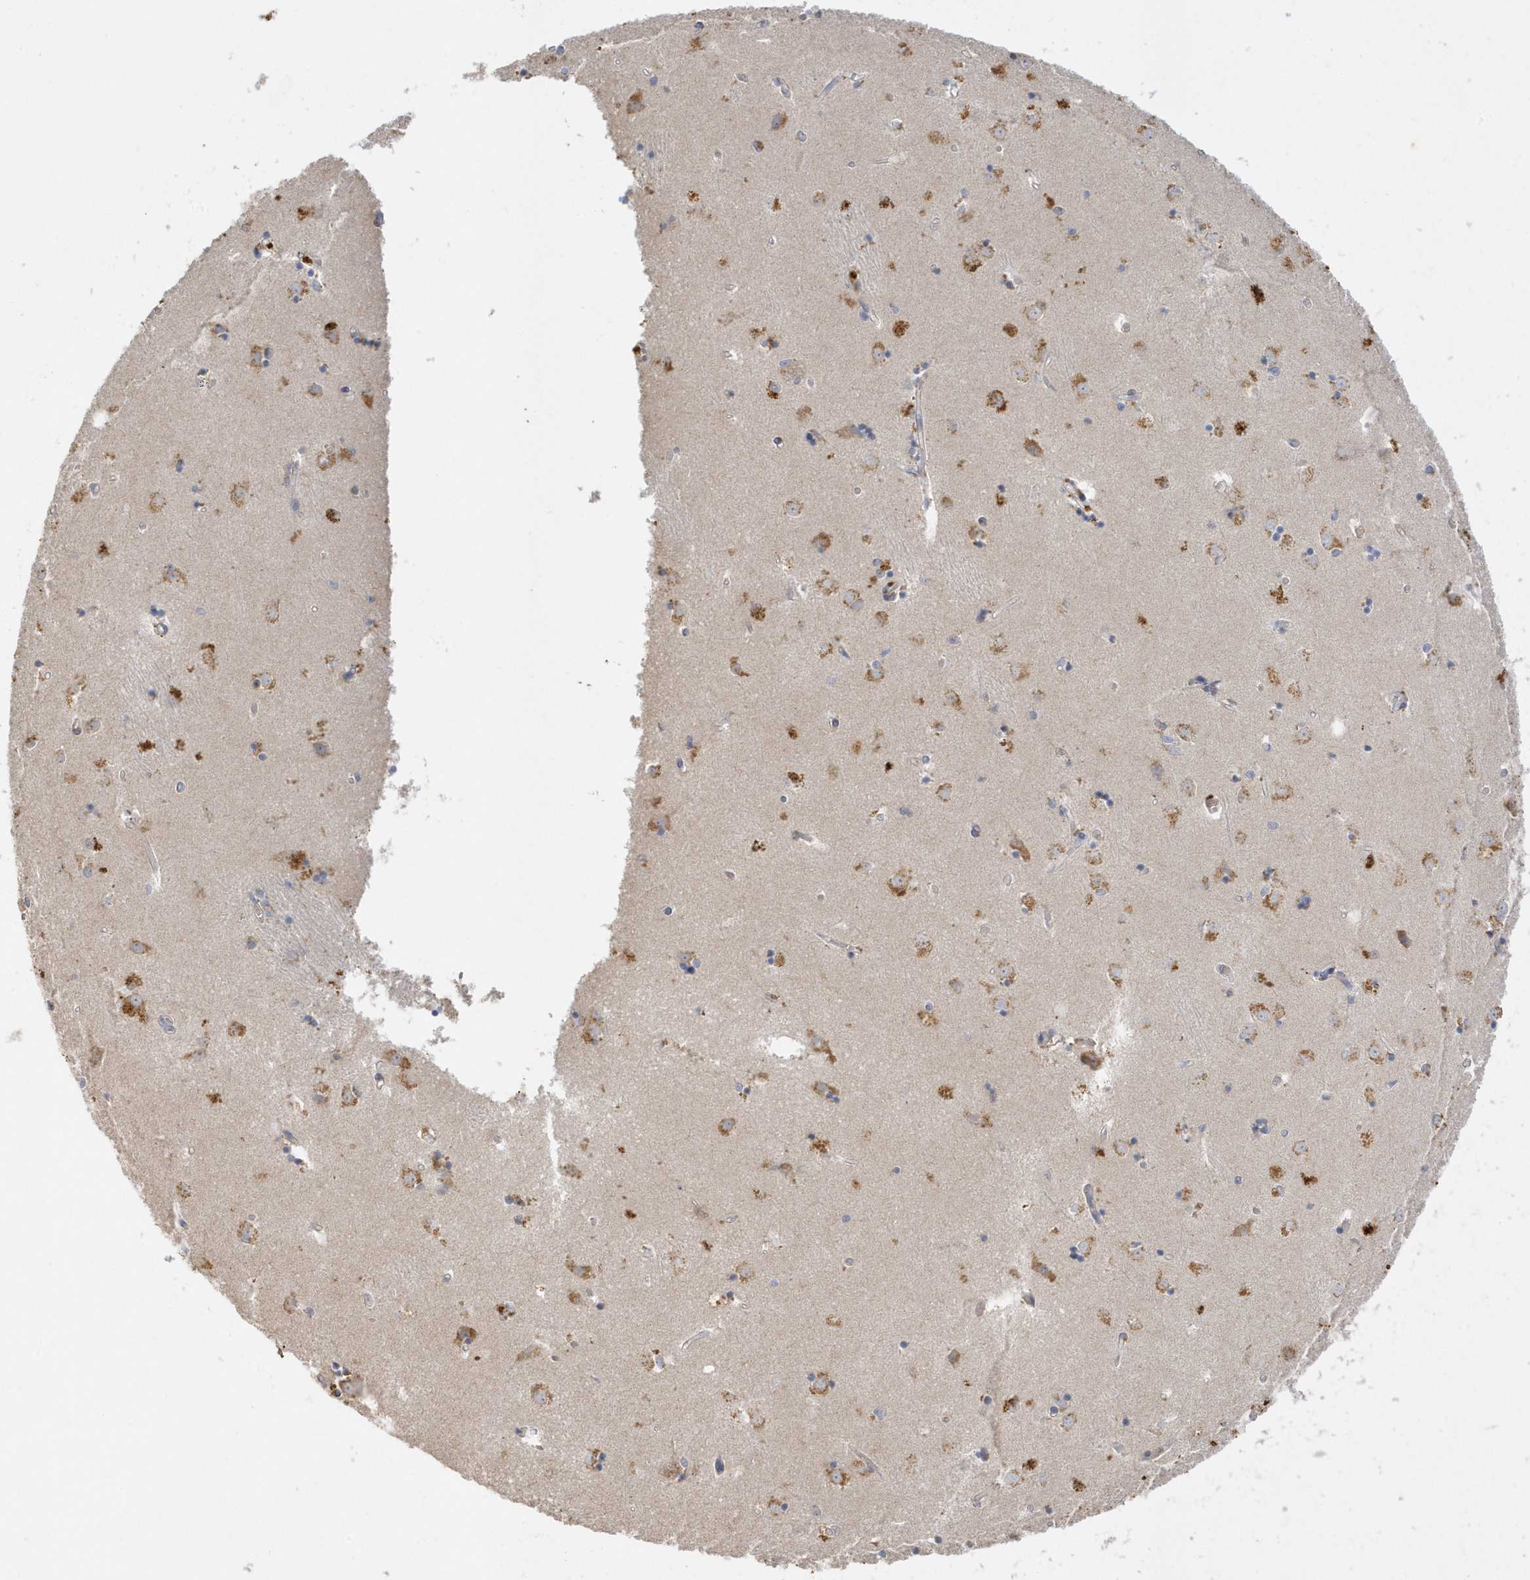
{"staining": {"intensity": "negative", "quantity": "none", "location": "none"}, "tissue": "caudate", "cell_type": "Glial cells", "image_type": "normal", "snomed": [{"axis": "morphology", "description": "Normal tissue, NOS"}, {"axis": "topography", "description": "Lateral ventricle wall"}], "caption": "The micrograph demonstrates no significant expression in glial cells of caudate.", "gene": "DPP9", "patient": {"sex": "male", "age": 45}}